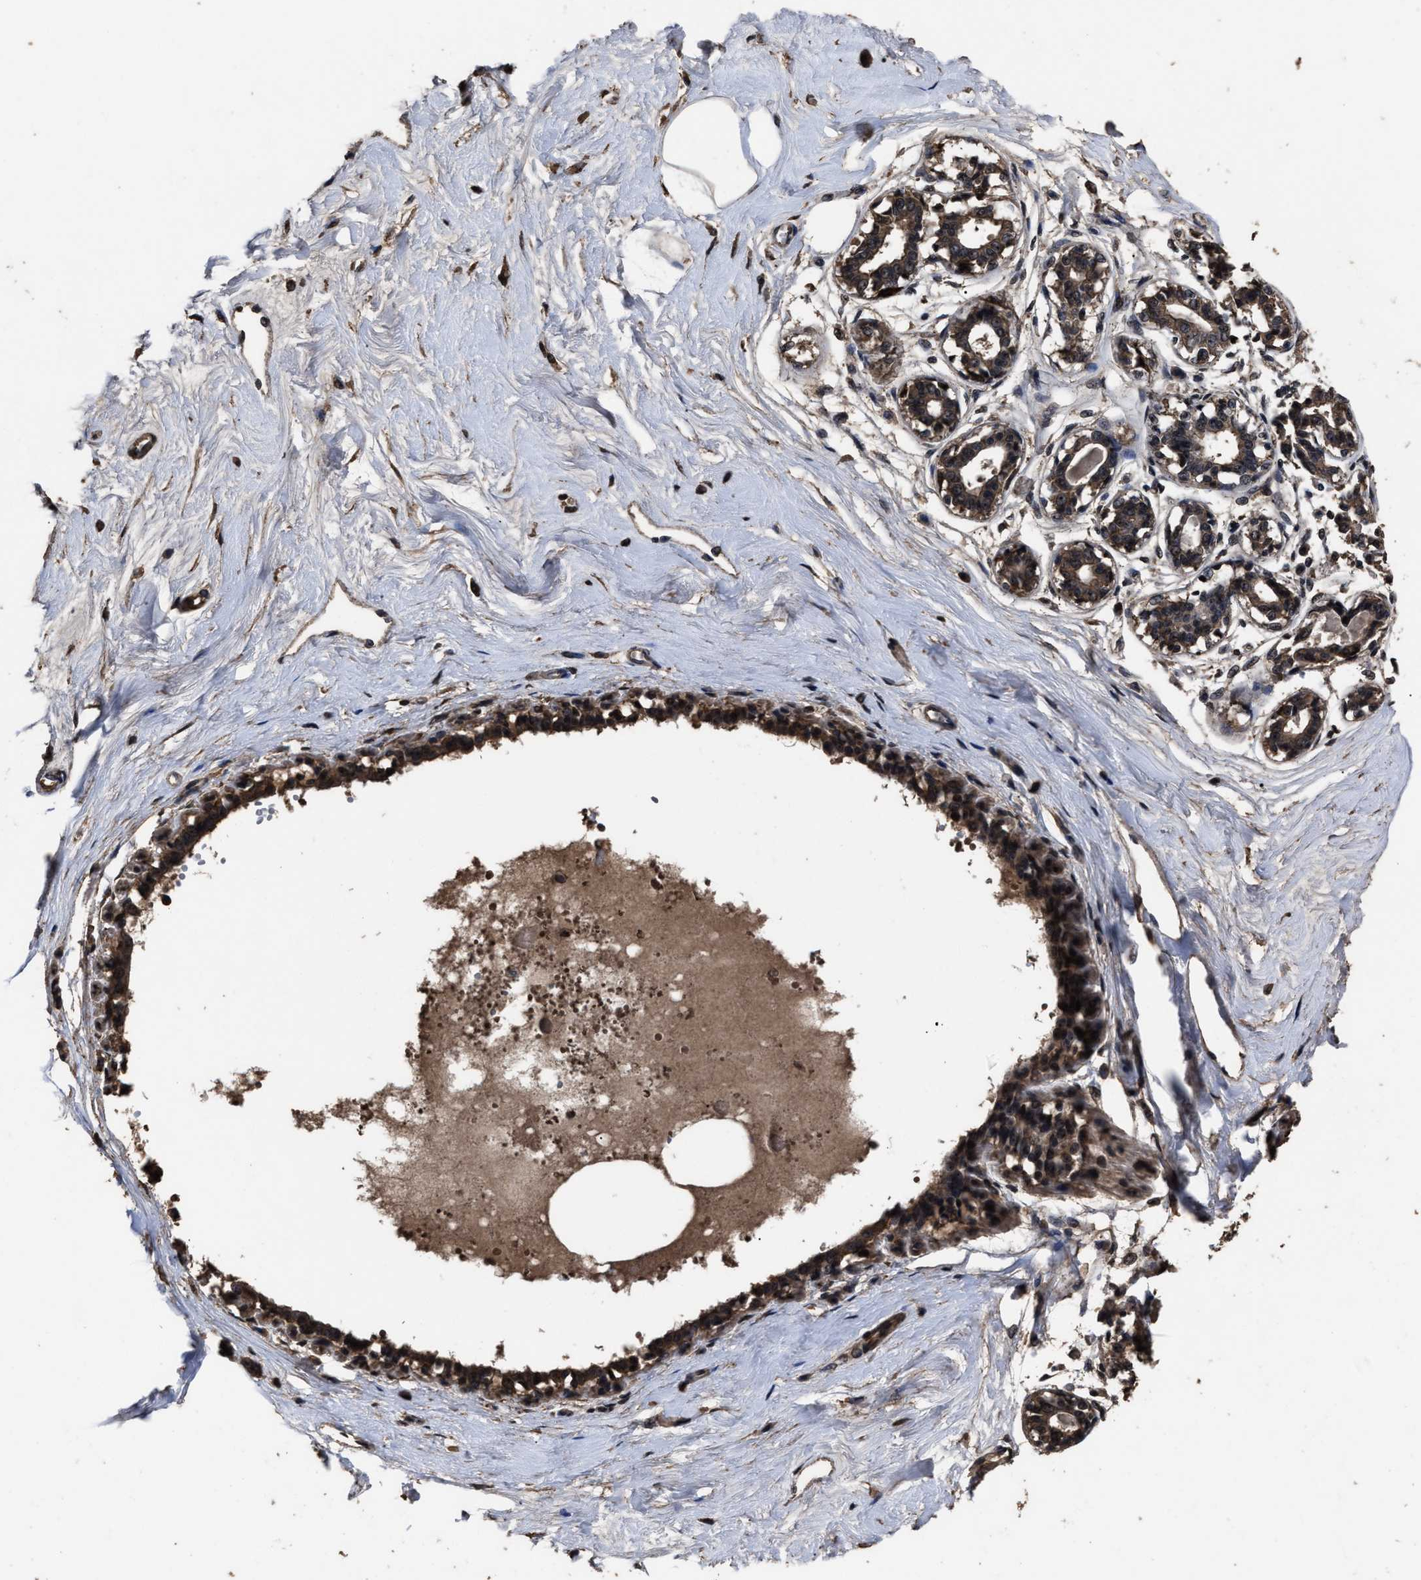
{"staining": {"intensity": "strong", "quantity": ">75%", "location": "nuclear"}, "tissue": "breast", "cell_type": "Adipocytes", "image_type": "normal", "snomed": [{"axis": "morphology", "description": "Normal tissue, NOS"}, {"axis": "topography", "description": "Breast"}], "caption": "An IHC photomicrograph of benign tissue is shown. Protein staining in brown highlights strong nuclear positivity in breast within adipocytes. The protein of interest is shown in brown color, while the nuclei are stained blue.", "gene": "RSBN1L", "patient": {"sex": "female", "age": 45}}